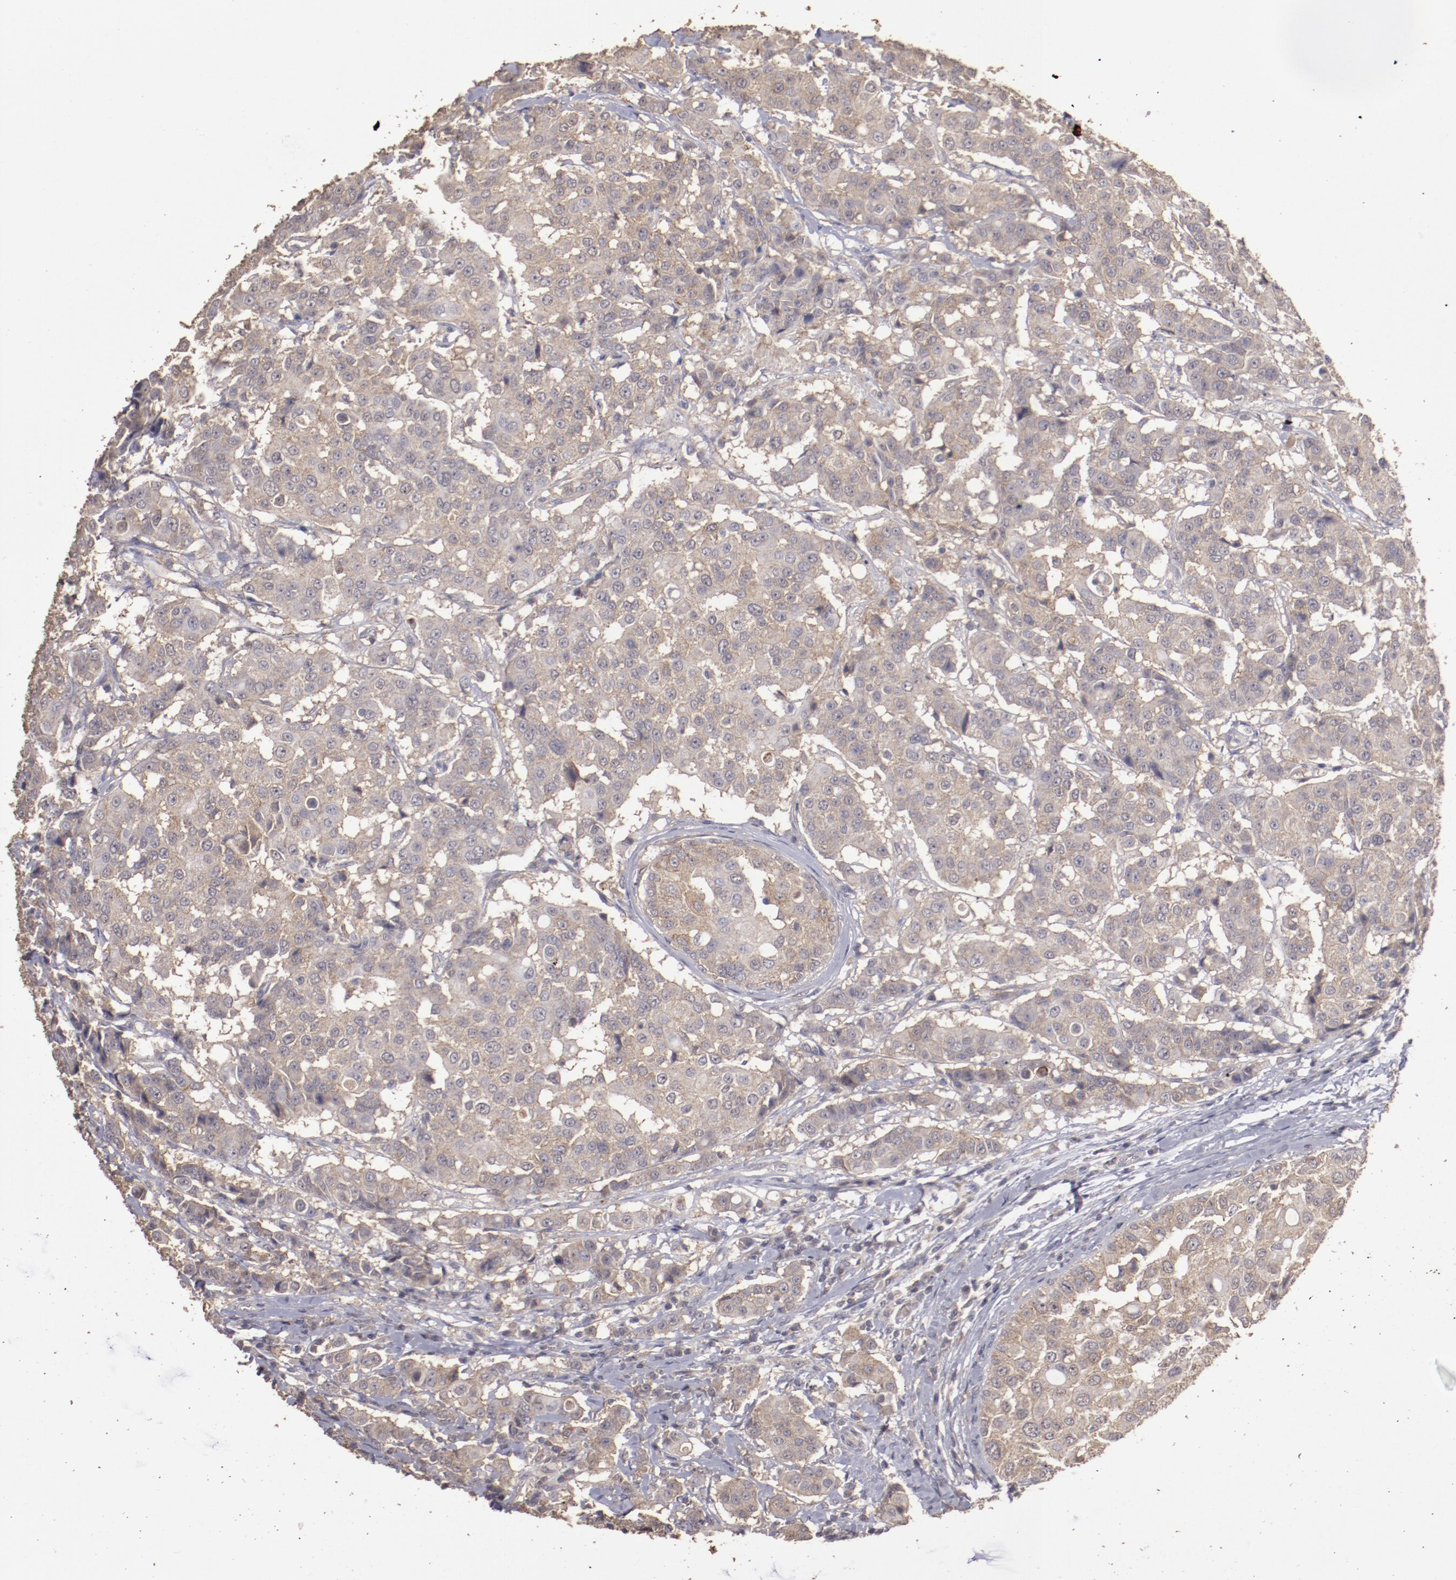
{"staining": {"intensity": "weak", "quantity": ">75%", "location": "cytoplasmic/membranous"}, "tissue": "breast cancer", "cell_type": "Tumor cells", "image_type": "cancer", "snomed": [{"axis": "morphology", "description": "Duct carcinoma"}, {"axis": "topography", "description": "Breast"}], "caption": "Breast infiltrating ductal carcinoma stained with immunohistochemistry reveals weak cytoplasmic/membranous positivity in approximately >75% of tumor cells.", "gene": "FAT1", "patient": {"sex": "female", "age": 27}}